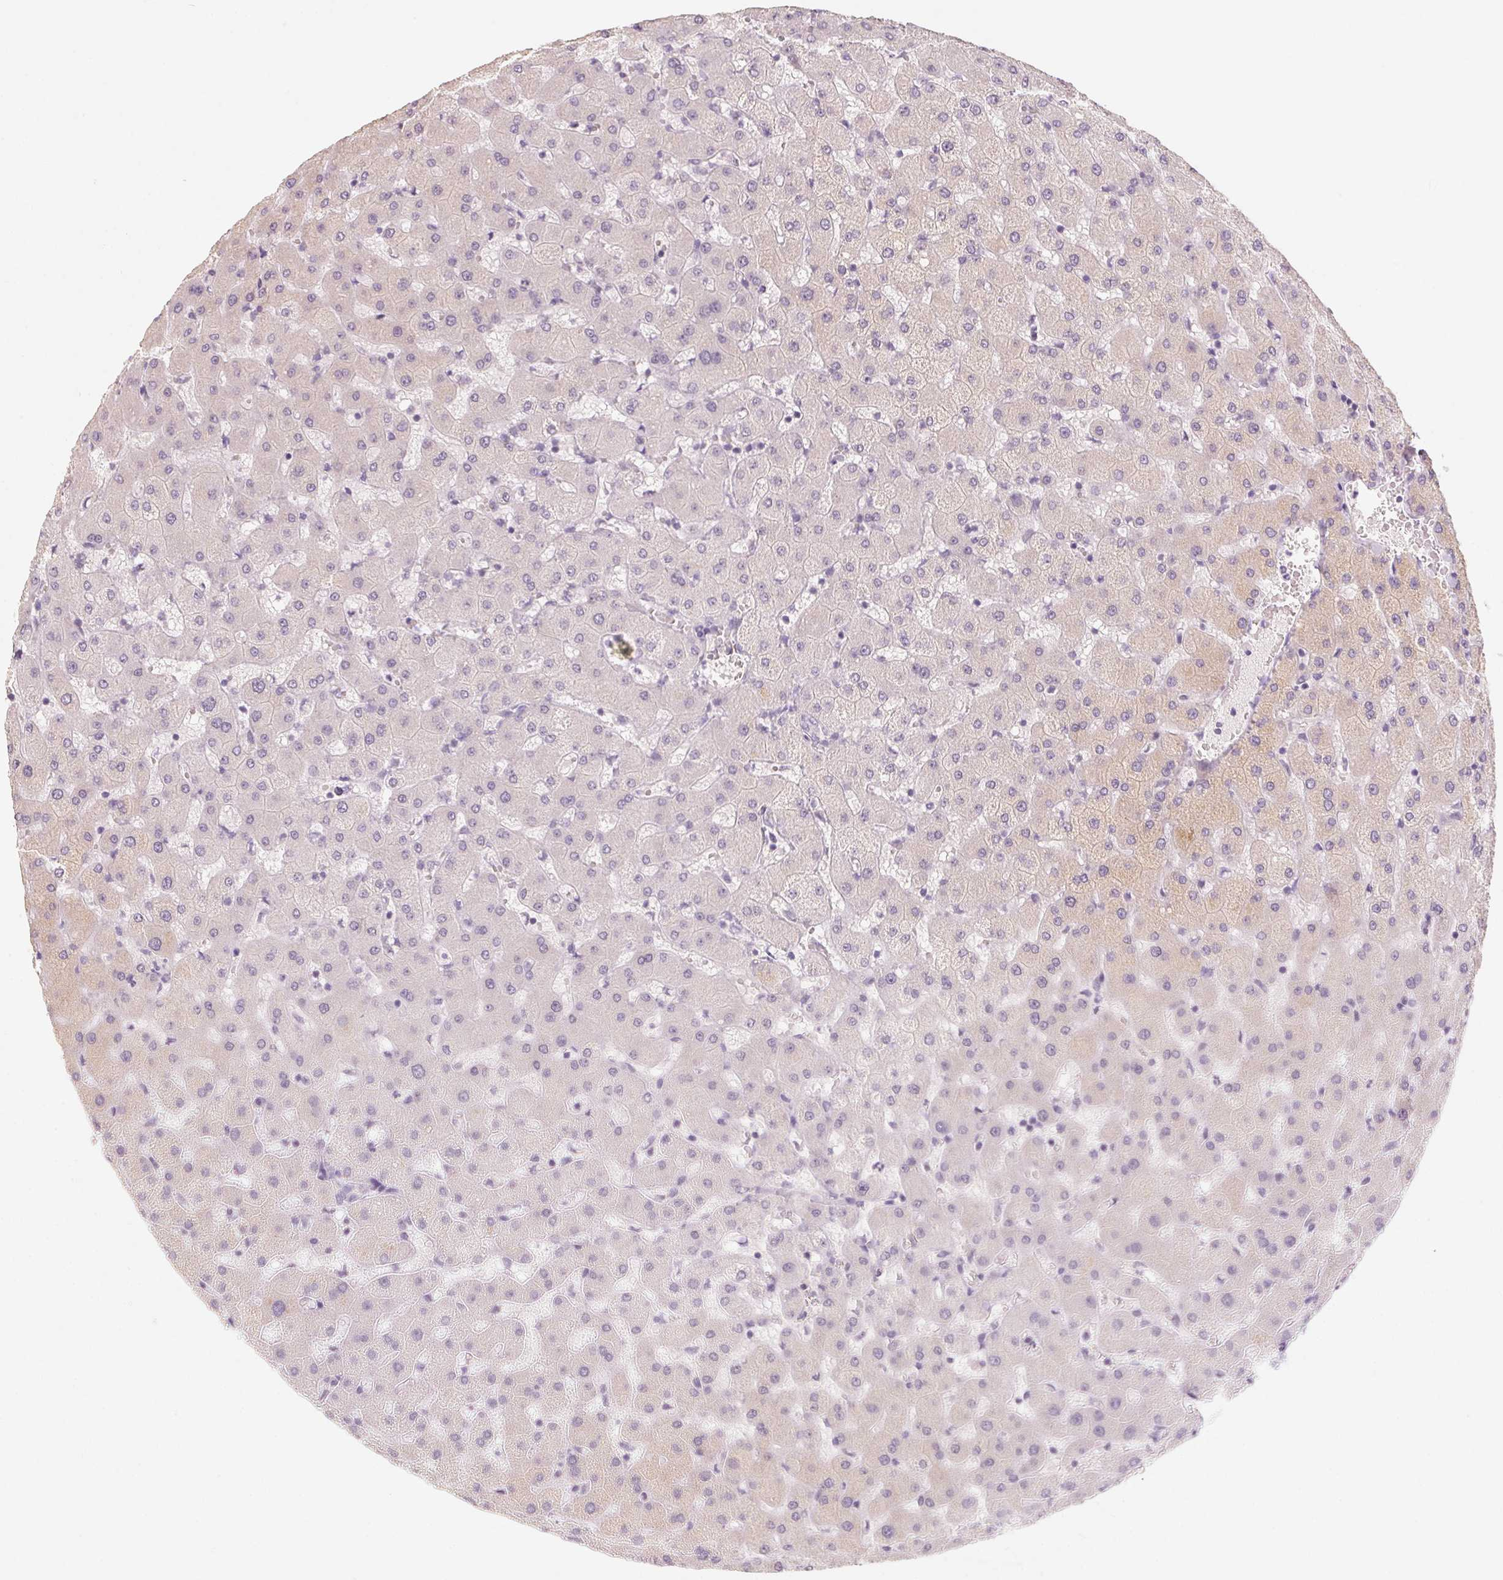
{"staining": {"intensity": "negative", "quantity": "none", "location": "none"}, "tissue": "liver", "cell_type": "Cholangiocytes", "image_type": "normal", "snomed": [{"axis": "morphology", "description": "Normal tissue, NOS"}, {"axis": "topography", "description": "Liver"}], "caption": "Immunohistochemical staining of unremarkable liver reveals no significant expression in cholangiocytes. (DAB (3,3'-diaminobenzidine) immunohistochemistry (IHC) visualized using brightfield microscopy, high magnification).", "gene": "CAPZA3", "patient": {"sex": "female", "age": 63}}